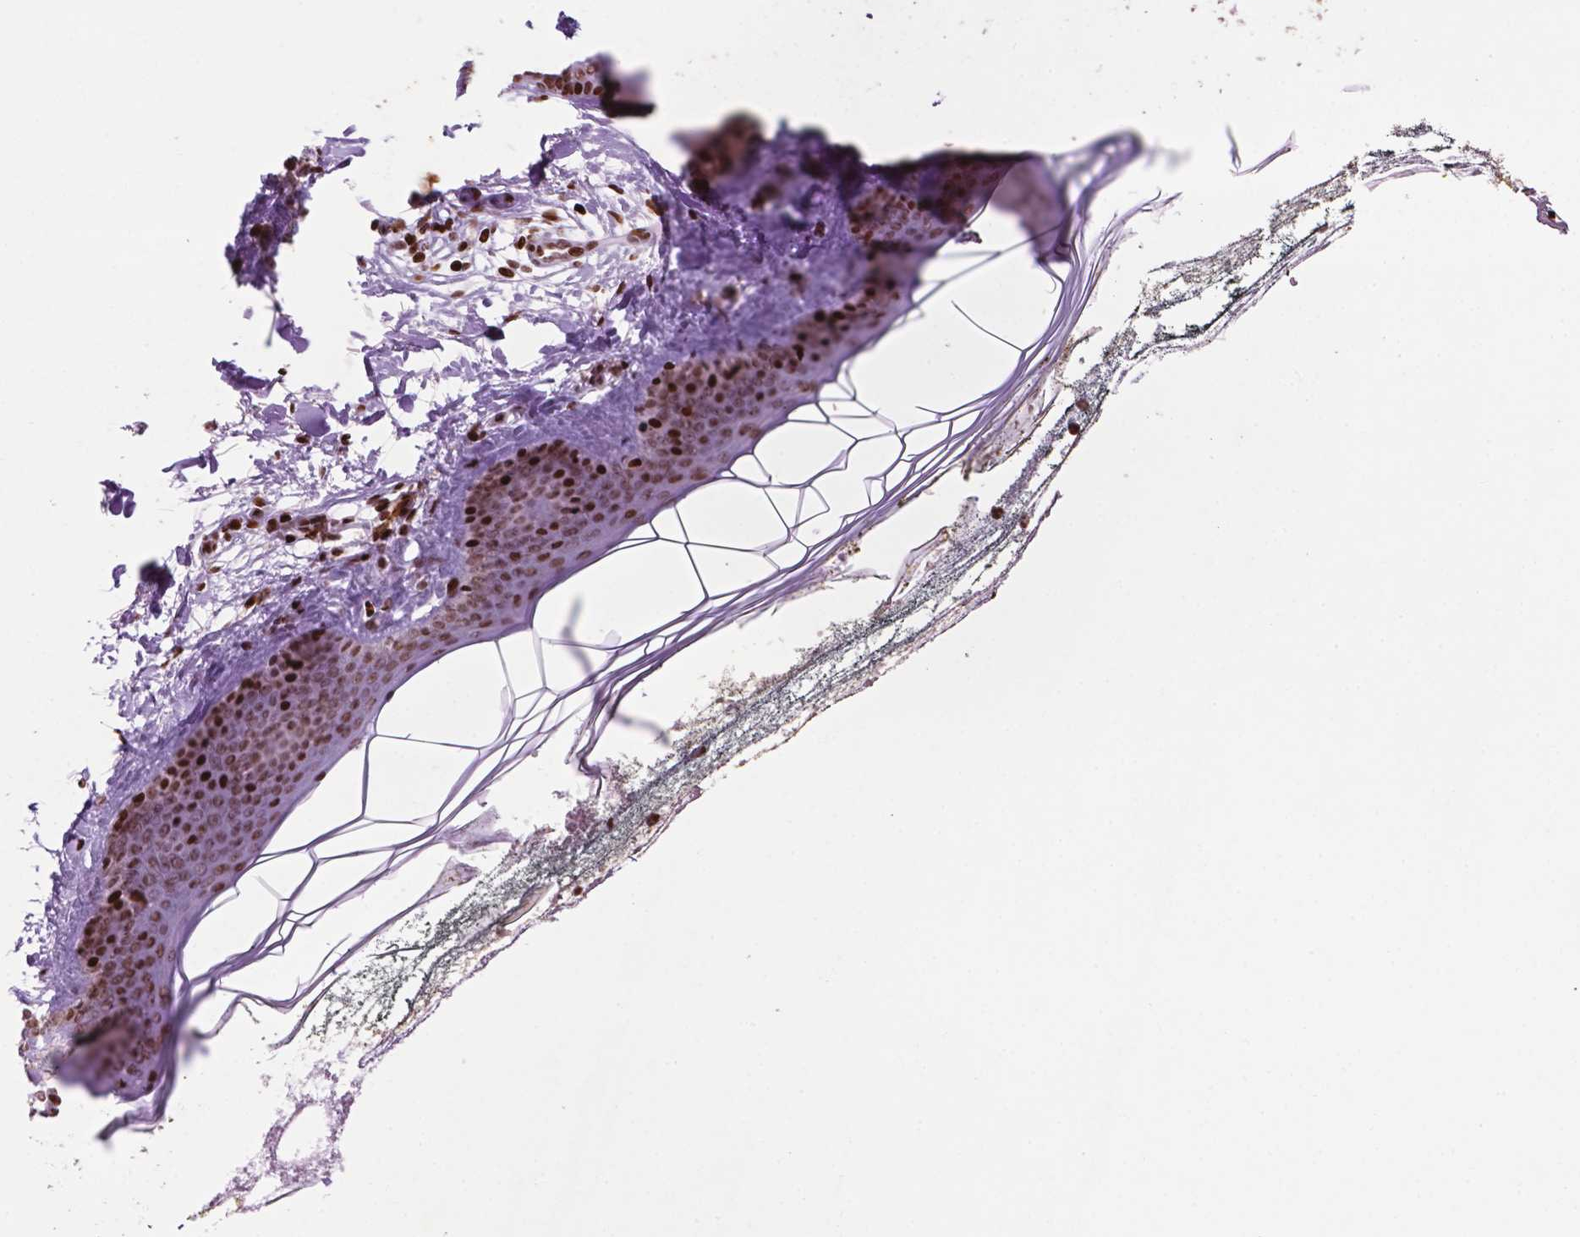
{"staining": {"intensity": "strong", "quantity": ">75%", "location": "nuclear"}, "tissue": "skin", "cell_type": "Fibroblasts", "image_type": "normal", "snomed": [{"axis": "morphology", "description": "Normal tissue, NOS"}, {"axis": "topography", "description": "Skin"}], "caption": "Immunohistochemistry (DAB (3,3'-diaminobenzidine)) staining of benign skin reveals strong nuclear protein expression in approximately >75% of fibroblasts.", "gene": "TMEM250", "patient": {"sex": "female", "age": 34}}